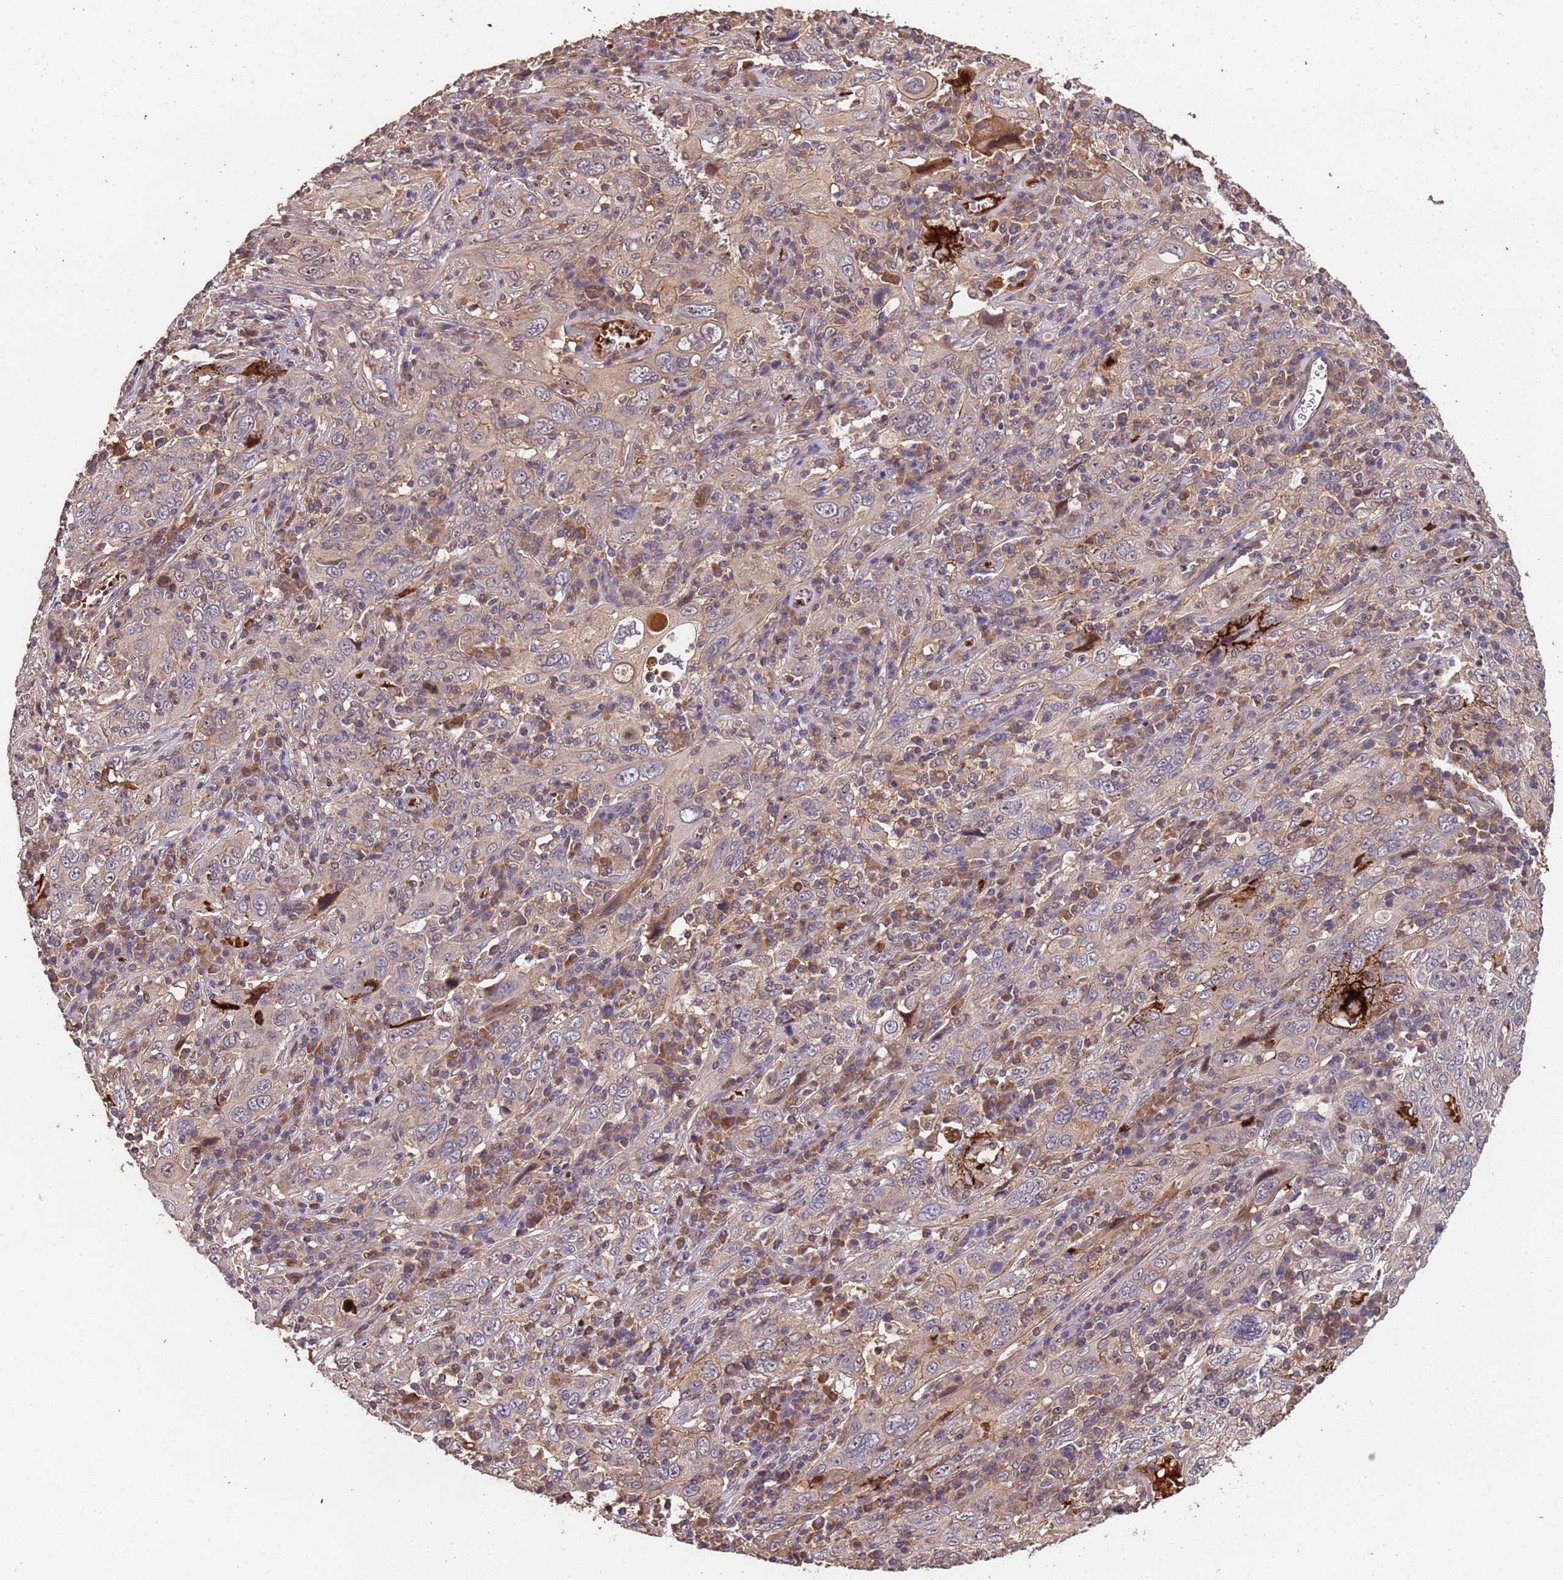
{"staining": {"intensity": "weak", "quantity": "25%-75%", "location": "cytoplasmic/membranous"}, "tissue": "cervical cancer", "cell_type": "Tumor cells", "image_type": "cancer", "snomed": [{"axis": "morphology", "description": "Squamous cell carcinoma, NOS"}, {"axis": "topography", "description": "Cervix"}], "caption": "Protein staining of cervical squamous cell carcinoma tissue displays weak cytoplasmic/membranous positivity in approximately 25%-75% of tumor cells. The staining was performed using DAB (3,3'-diaminobenzidine), with brown indicating positive protein expression. Nuclei are stained blue with hematoxylin.", "gene": "CCDC184", "patient": {"sex": "female", "age": 46}}